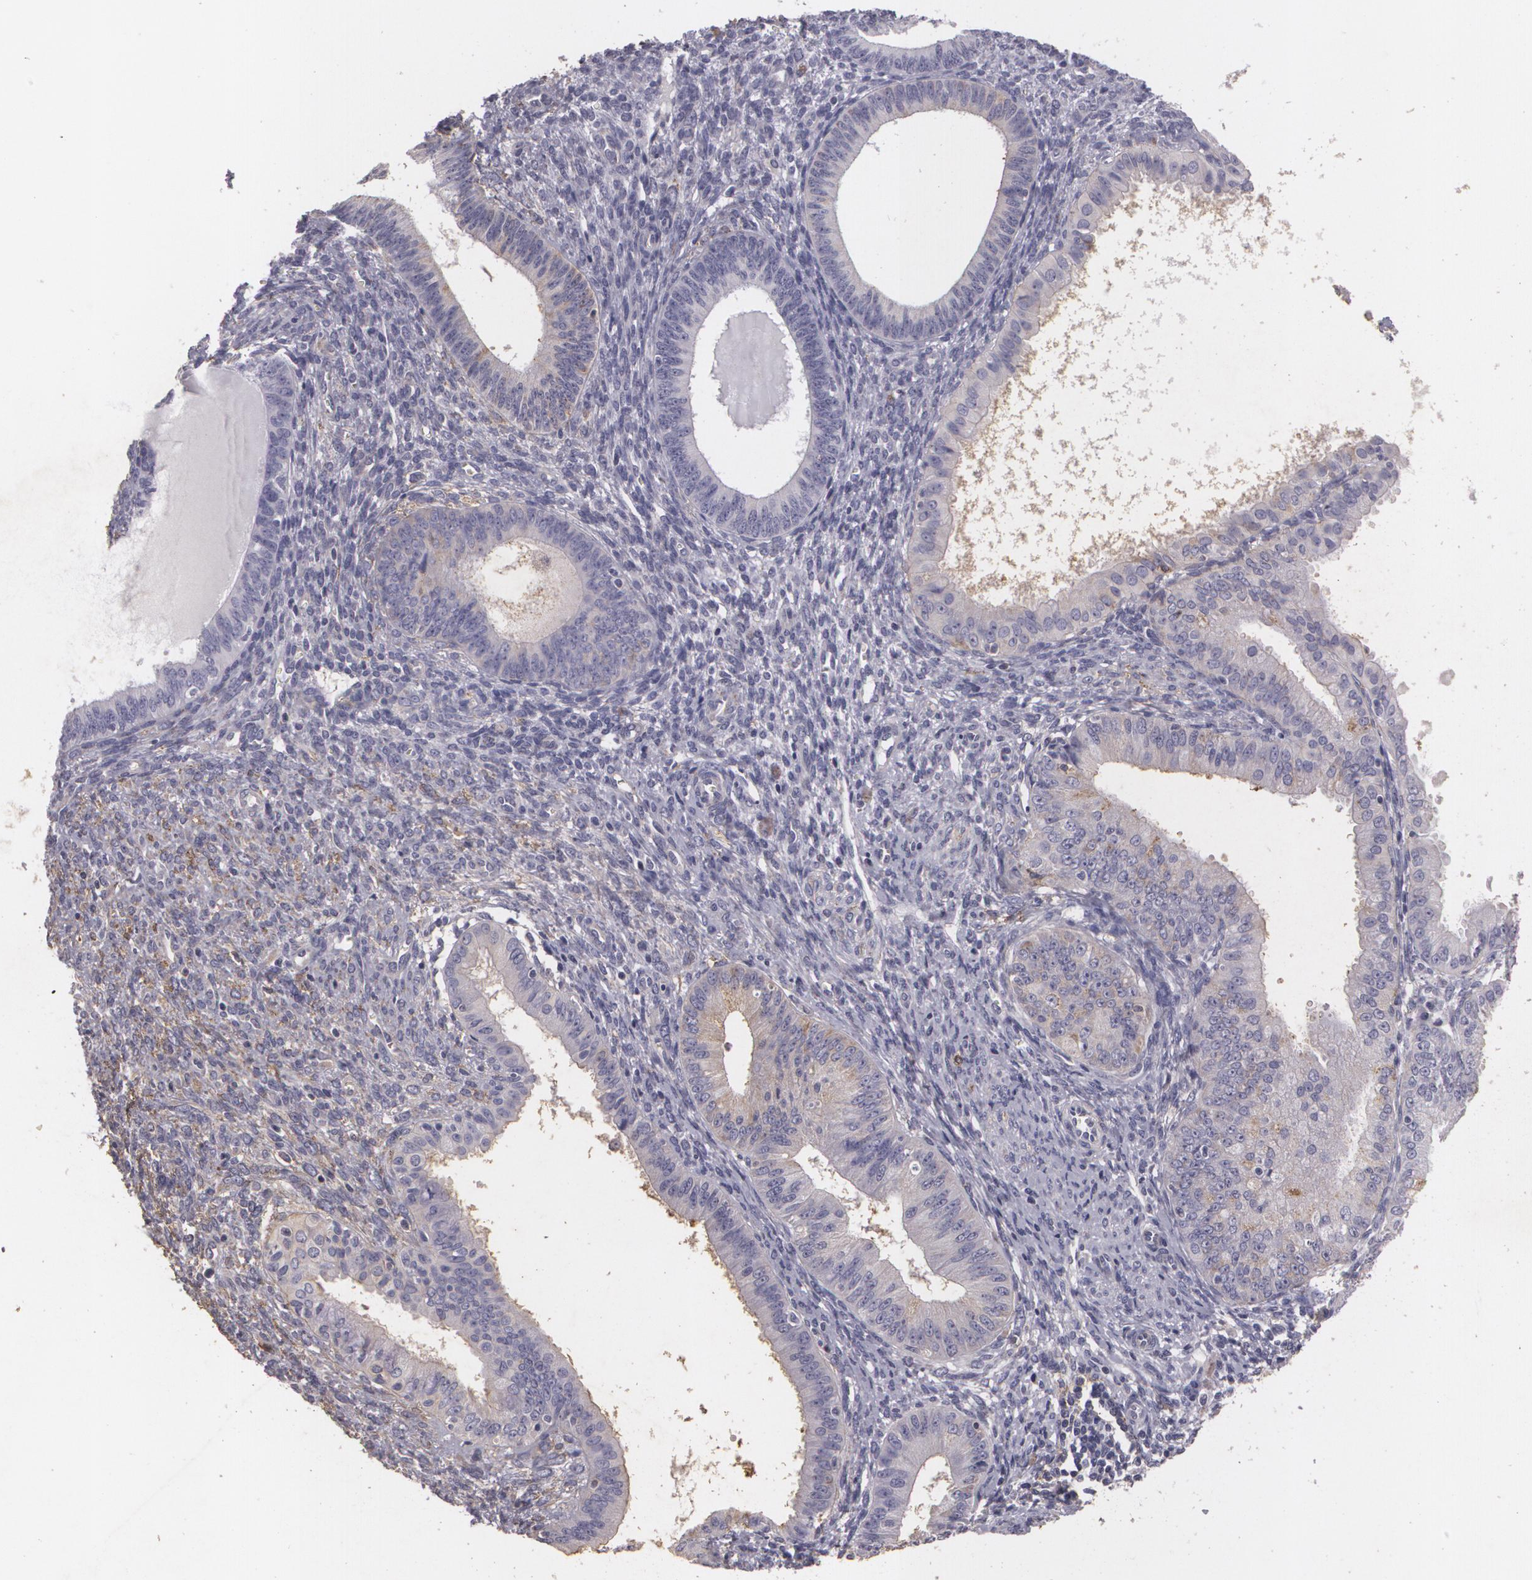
{"staining": {"intensity": "weak", "quantity": "25%-75%", "location": "cytoplasmic/membranous"}, "tissue": "endometrial cancer", "cell_type": "Tumor cells", "image_type": "cancer", "snomed": [{"axis": "morphology", "description": "Adenocarcinoma, NOS"}, {"axis": "topography", "description": "Endometrium"}], "caption": "The immunohistochemical stain labels weak cytoplasmic/membranous staining in tumor cells of endometrial cancer tissue.", "gene": "KCNA4", "patient": {"sex": "female", "age": 76}}